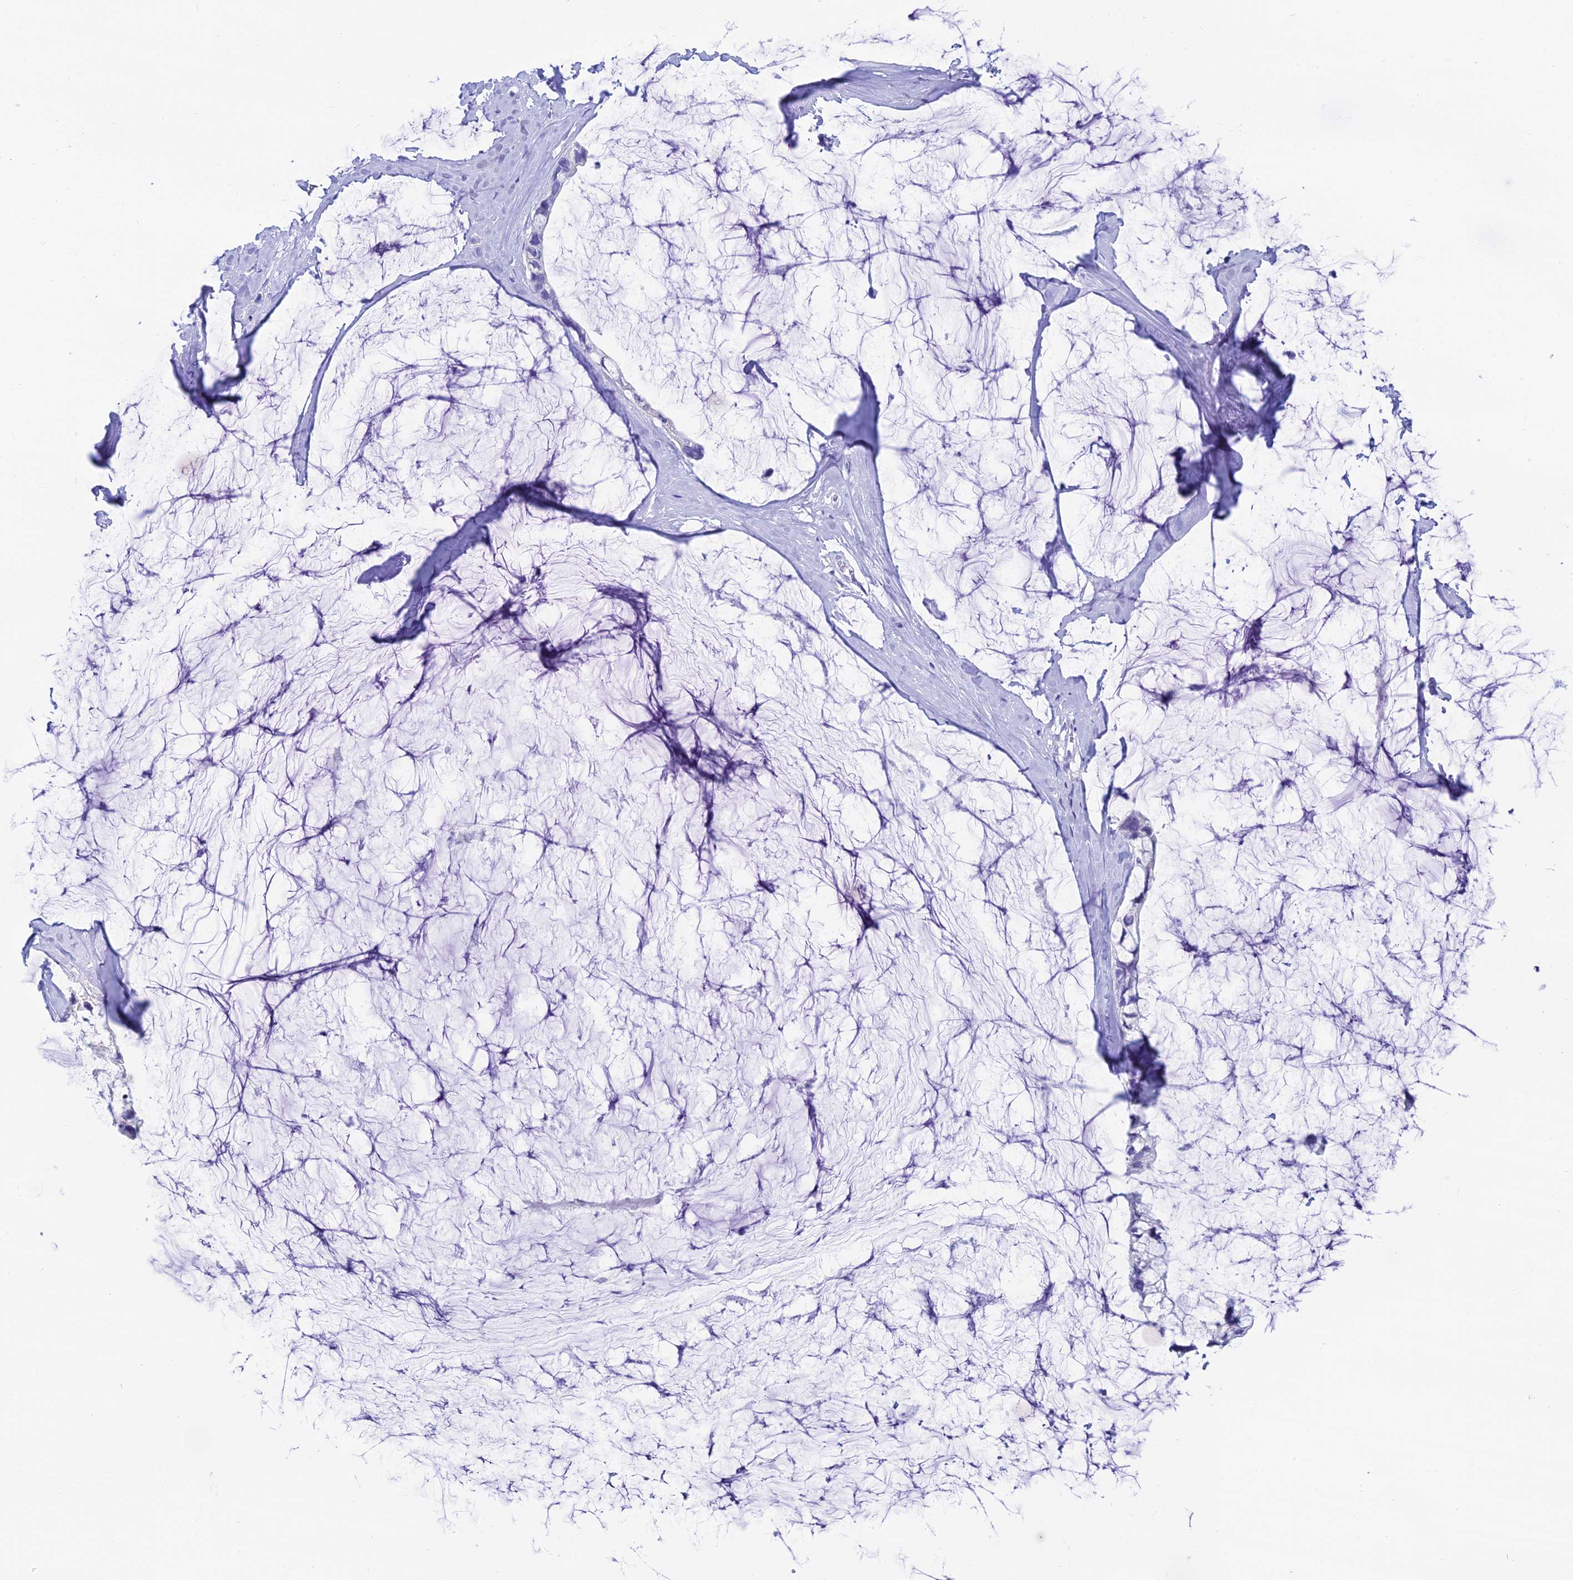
{"staining": {"intensity": "negative", "quantity": "none", "location": "none"}, "tissue": "ovarian cancer", "cell_type": "Tumor cells", "image_type": "cancer", "snomed": [{"axis": "morphology", "description": "Cystadenocarcinoma, mucinous, NOS"}, {"axis": "topography", "description": "Ovary"}], "caption": "An IHC micrograph of mucinous cystadenocarcinoma (ovarian) is shown. There is no staining in tumor cells of mucinous cystadenocarcinoma (ovarian).", "gene": "REEP4", "patient": {"sex": "female", "age": 39}}